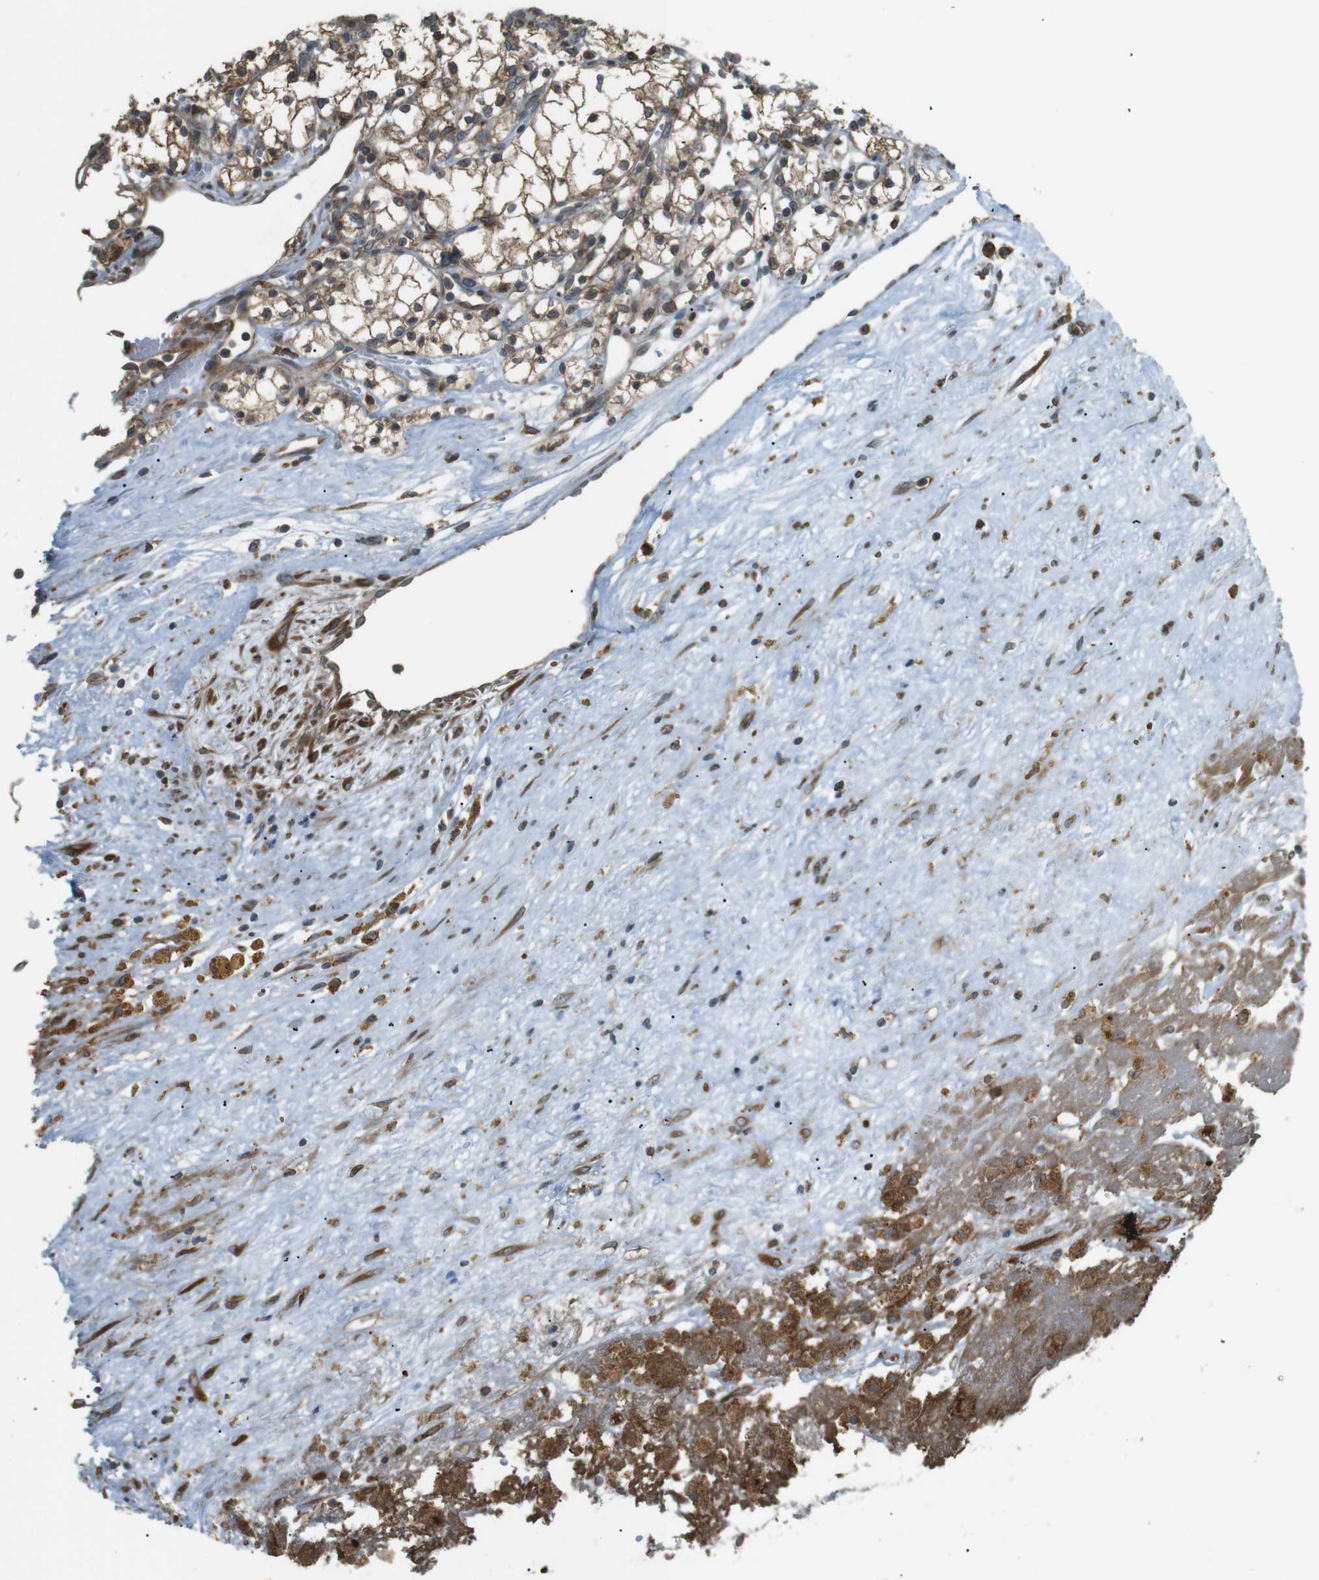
{"staining": {"intensity": "moderate", "quantity": ">75%", "location": "cytoplasmic/membranous"}, "tissue": "renal cancer", "cell_type": "Tumor cells", "image_type": "cancer", "snomed": [{"axis": "morphology", "description": "Normal tissue, NOS"}, {"axis": "morphology", "description": "Adenocarcinoma, NOS"}, {"axis": "topography", "description": "Kidney"}], "caption": "Renal adenocarcinoma stained for a protein (brown) displays moderate cytoplasmic/membranous positive positivity in approximately >75% of tumor cells.", "gene": "TMED4", "patient": {"sex": "male", "age": 59}}